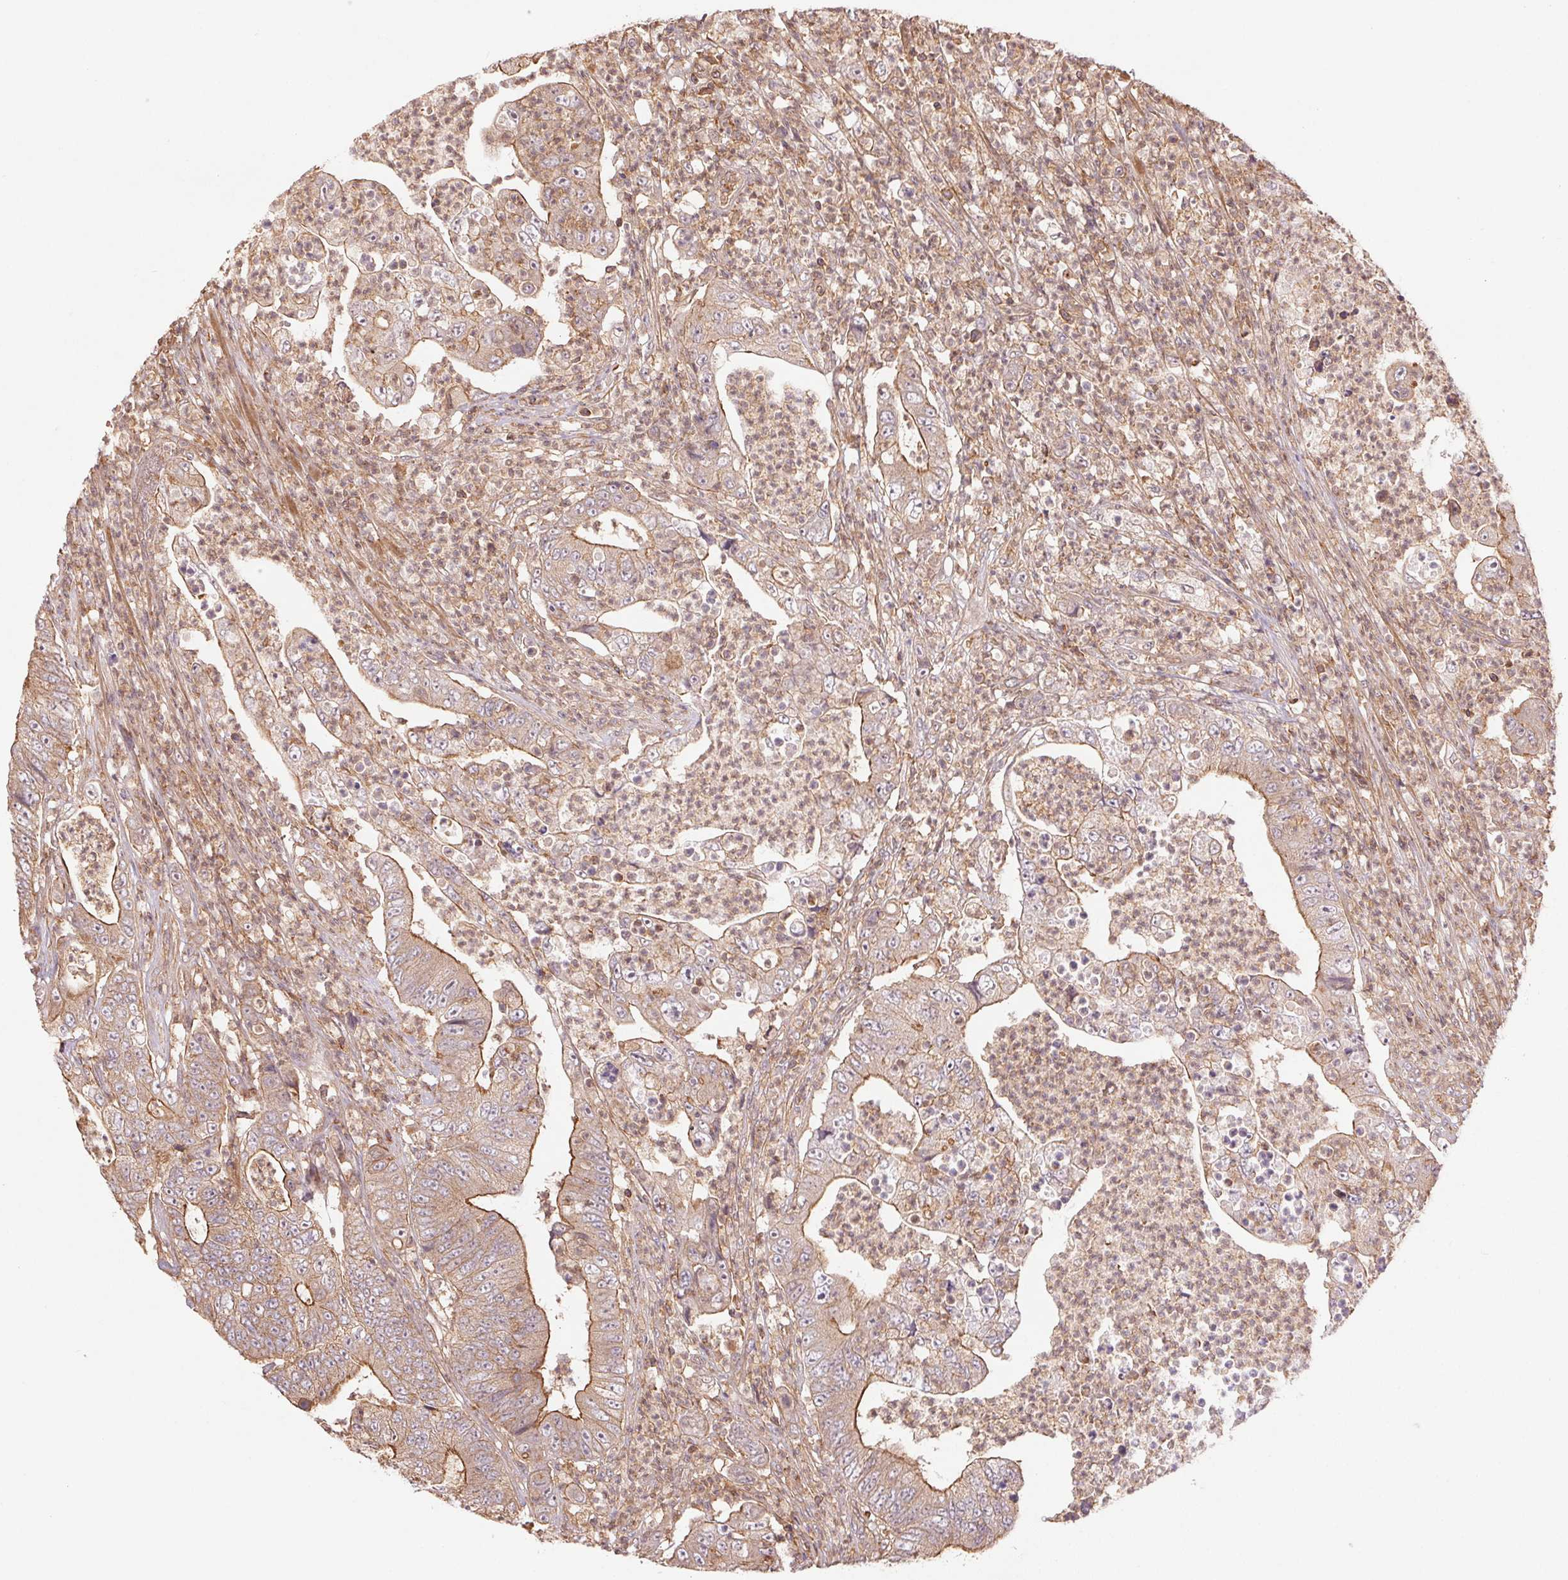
{"staining": {"intensity": "moderate", "quantity": ">75%", "location": "cytoplasmic/membranous"}, "tissue": "colorectal cancer", "cell_type": "Tumor cells", "image_type": "cancer", "snomed": [{"axis": "morphology", "description": "Adenocarcinoma, NOS"}, {"axis": "topography", "description": "Colon"}], "caption": "Protein expression analysis of human colorectal cancer (adenocarcinoma) reveals moderate cytoplasmic/membranous staining in approximately >75% of tumor cells.", "gene": "TUBA3D", "patient": {"sex": "female", "age": 48}}